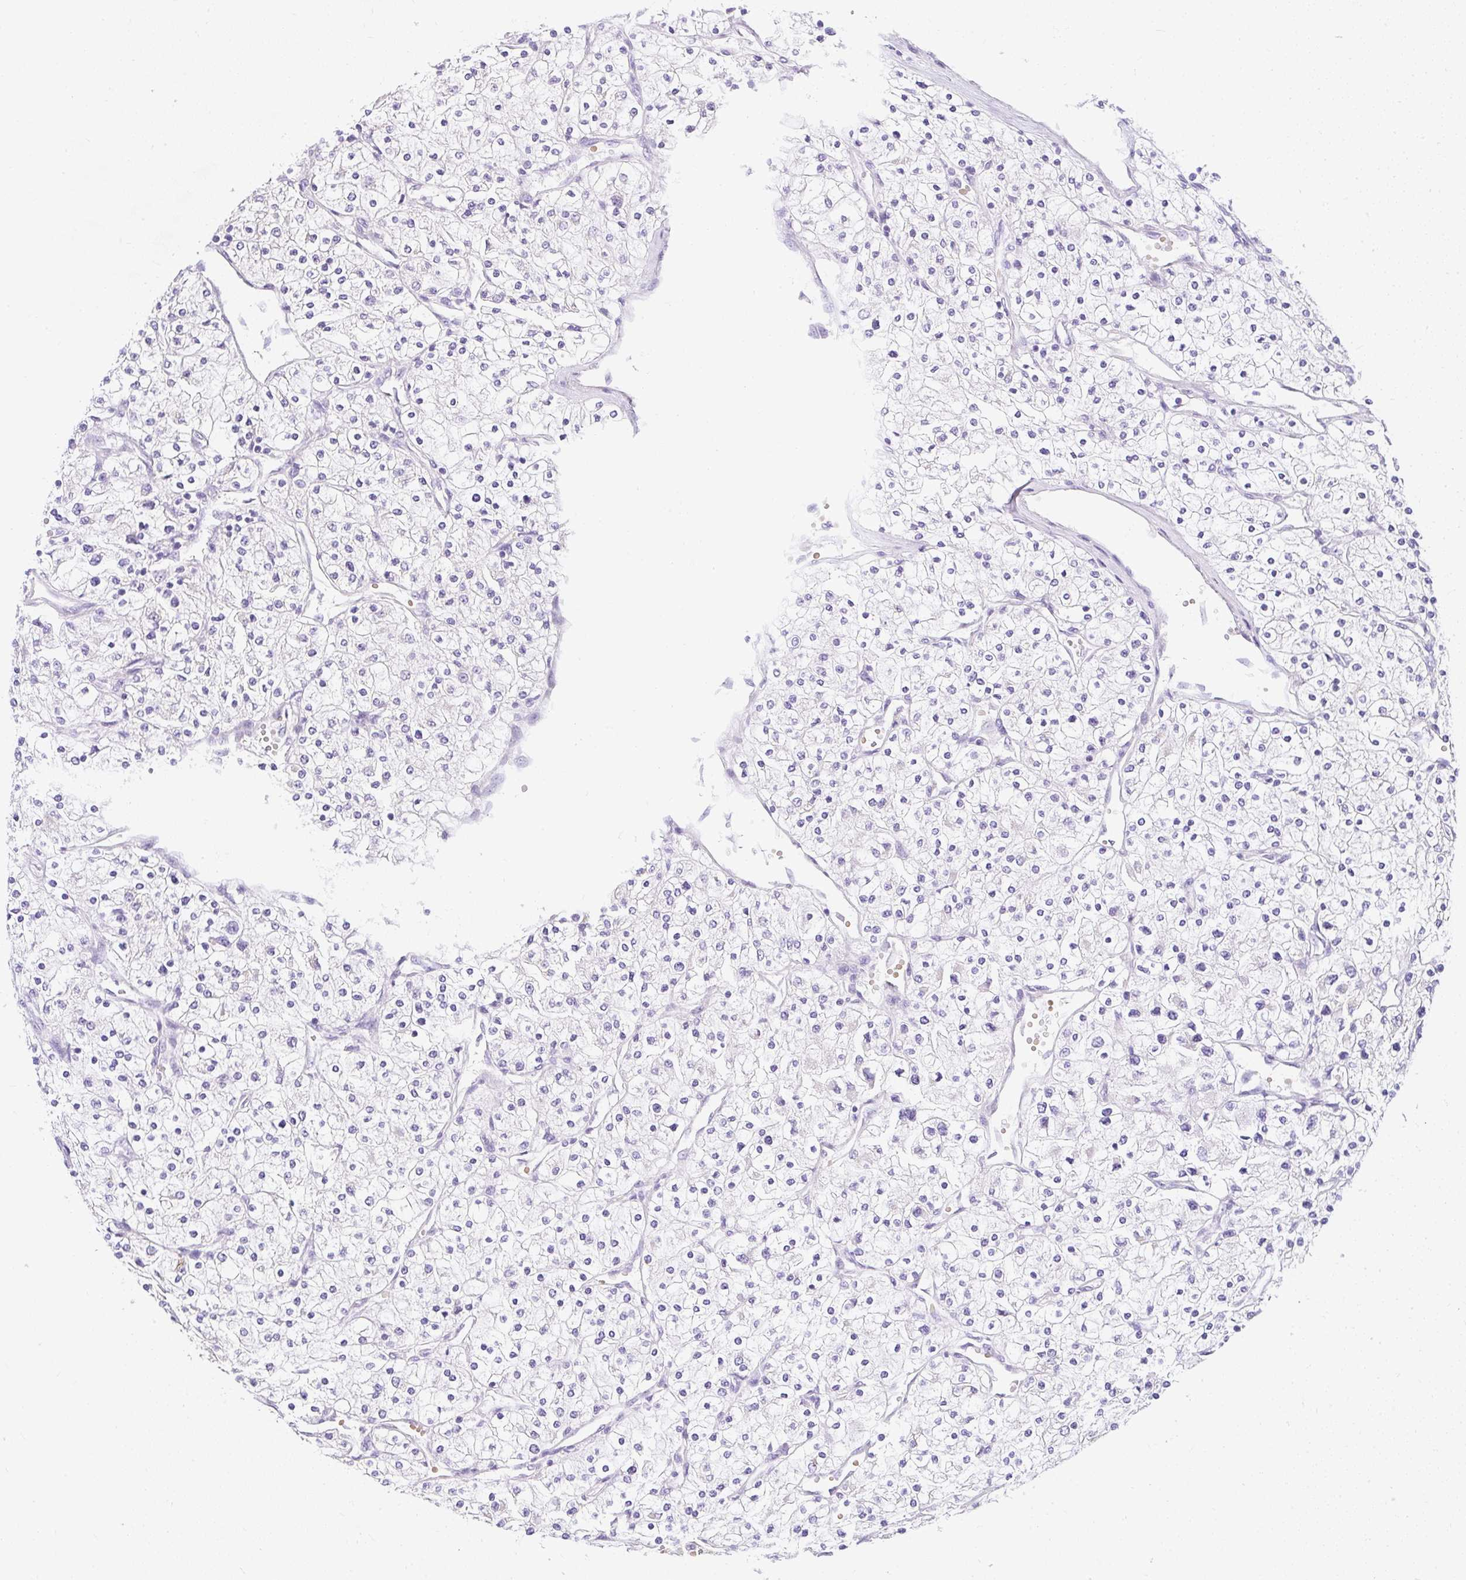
{"staining": {"intensity": "negative", "quantity": "none", "location": "none"}, "tissue": "renal cancer", "cell_type": "Tumor cells", "image_type": "cancer", "snomed": [{"axis": "morphology", "description": "Adenocarcinoma, NOS"}, {"axis": "topography", "description": "Kidney"}], "caption": "A photomicrograph of renal cancer (adenocarcinoma) stained for a protein shows no brown staining in tumor cells.", "gene": "DTX4", "patient": {"sex": "male", "age": 80}}